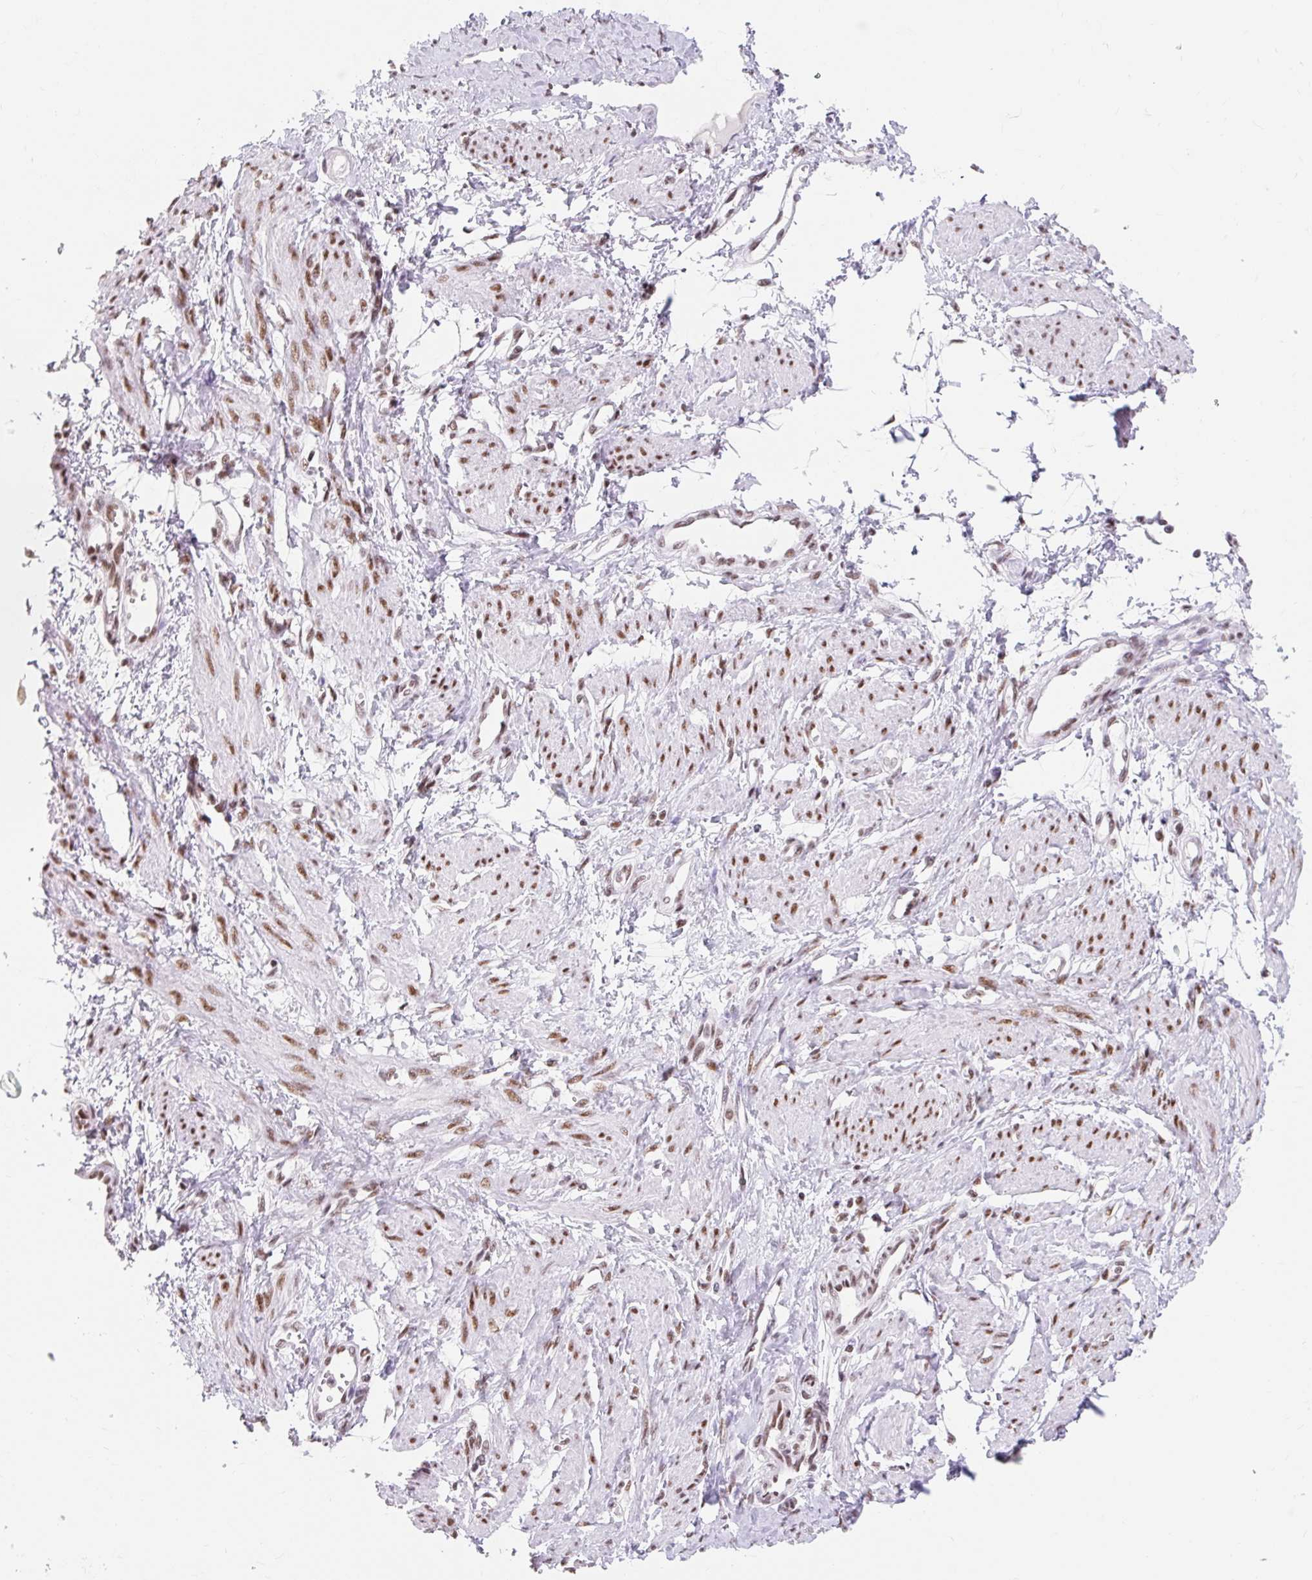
{"staining": {"intensity": "moderate", "quantity": ">75%", "location": "nuclear"}, "tissue": "smooth muscle", "cell_type": "Smooth muscle cells", "image_type": "normal", "snomed": [{"axis": "morphology", "description": "Normal tissue, NOS"}, {"axis": "topography", "description": "Smooth muscle"}, {"axis": "topography", "description": "Uterus"}], "caption": "IHC histopathology image of normal smooth muscle stained for a protein (brown), which reveals medium levels of moderate nuclear expression in approximately >75% of smooth muscle cells.", "gene": "SRSF10", "patient": {"sex": "female", "age": 39}}